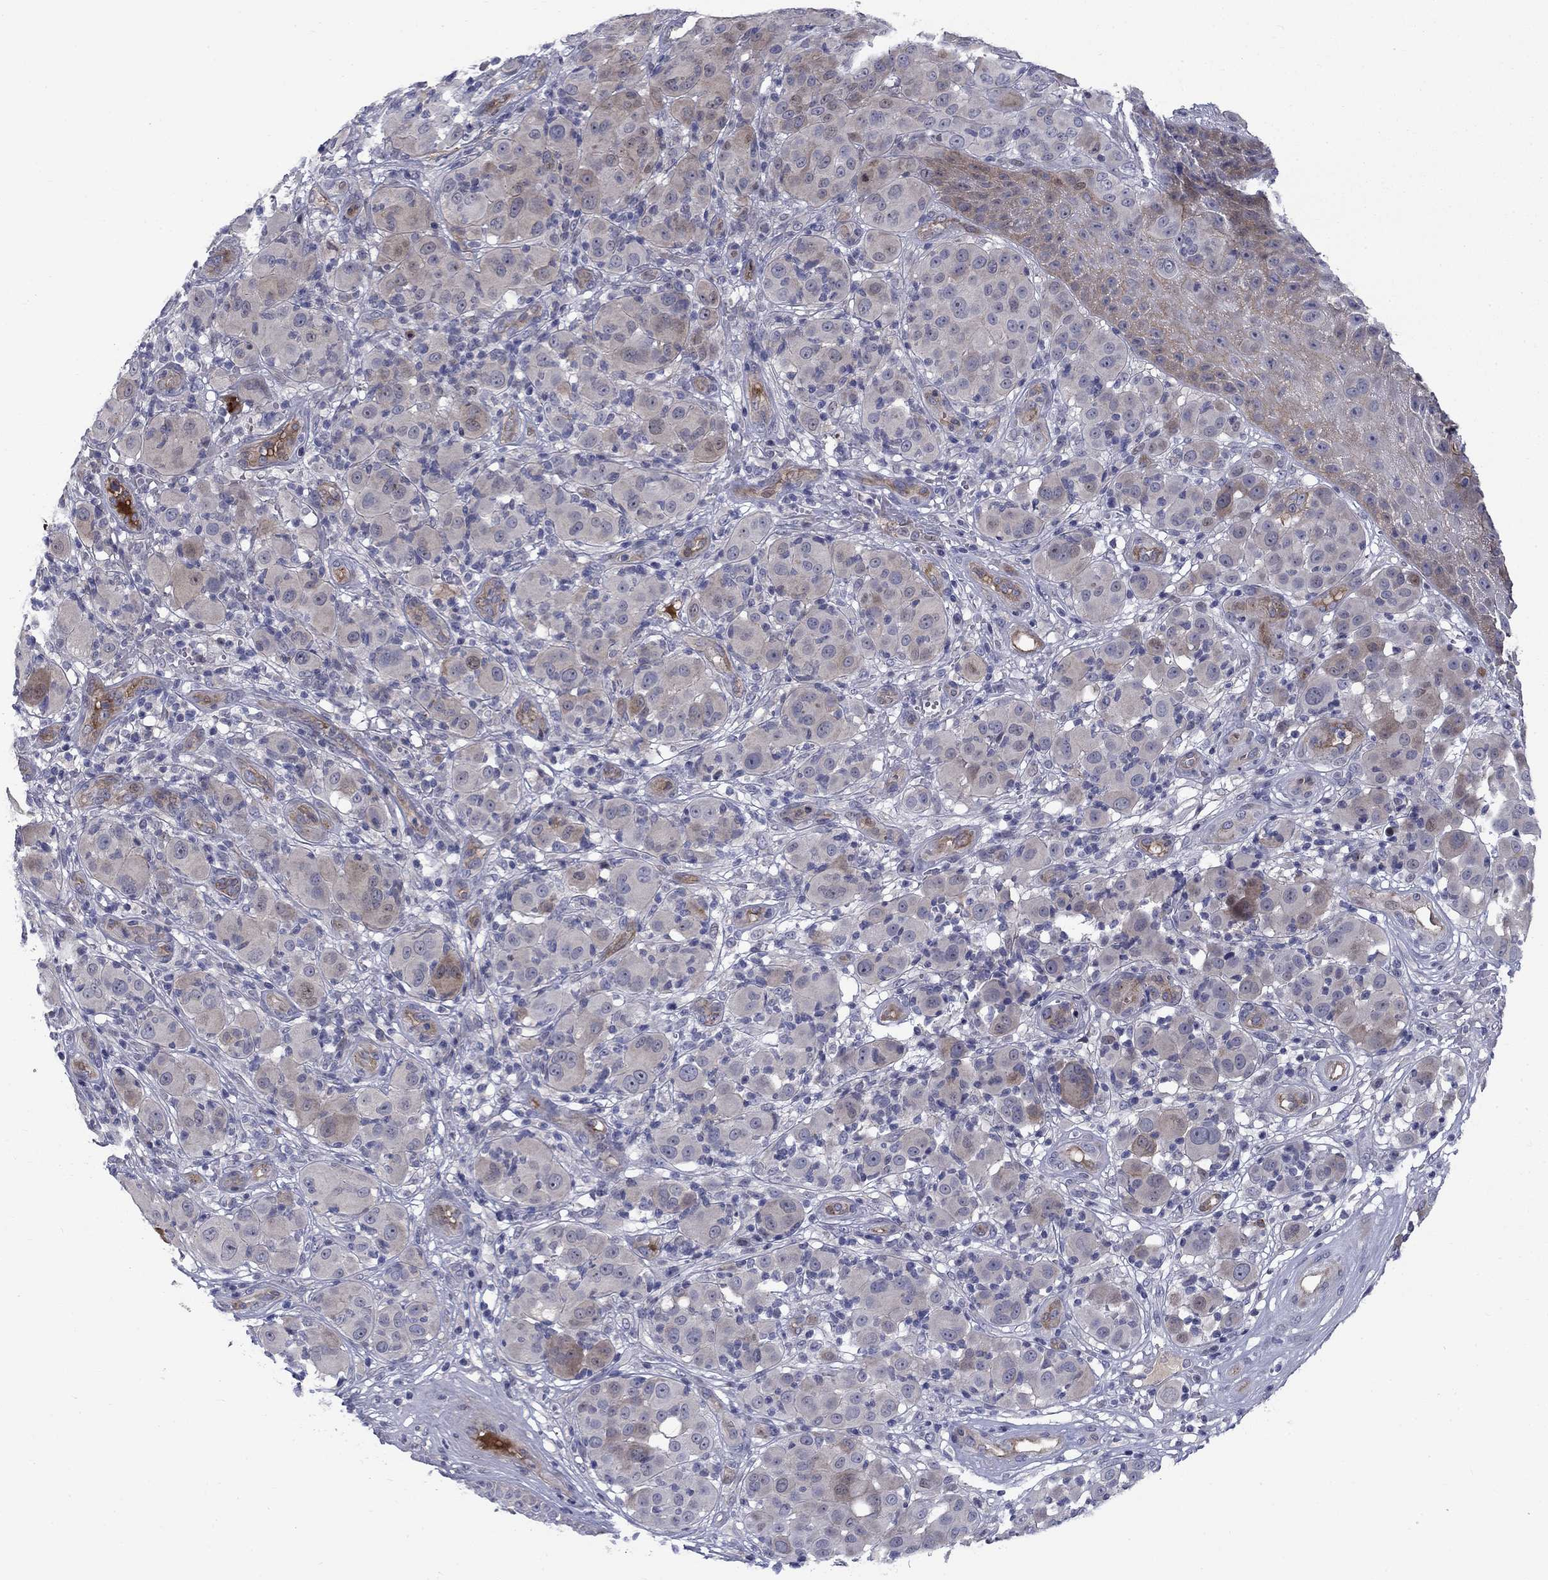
{"staining": {"intensity": "weak", "quantity": "25%-75%", "location": "cytoplasmic/membranous"}, "tissue": "melanoma", "cell_type": "Tumor cells", "image_type": "cancer", "snomed": [{"axis": "morphology", "description": "Malignant melanoma, NOS"}, {"axis": "topography", "description": "Skin"}], "caption": "IHC (DAB (3,3'-diaminobenzidine)) staining of human melanoma demonstrates weak cytoplasmic/membranous protein positivity in about 25%-75% of tumor cells.", "gene": "SLC1A1", "patient": {"sex": "female", "age": 87}}